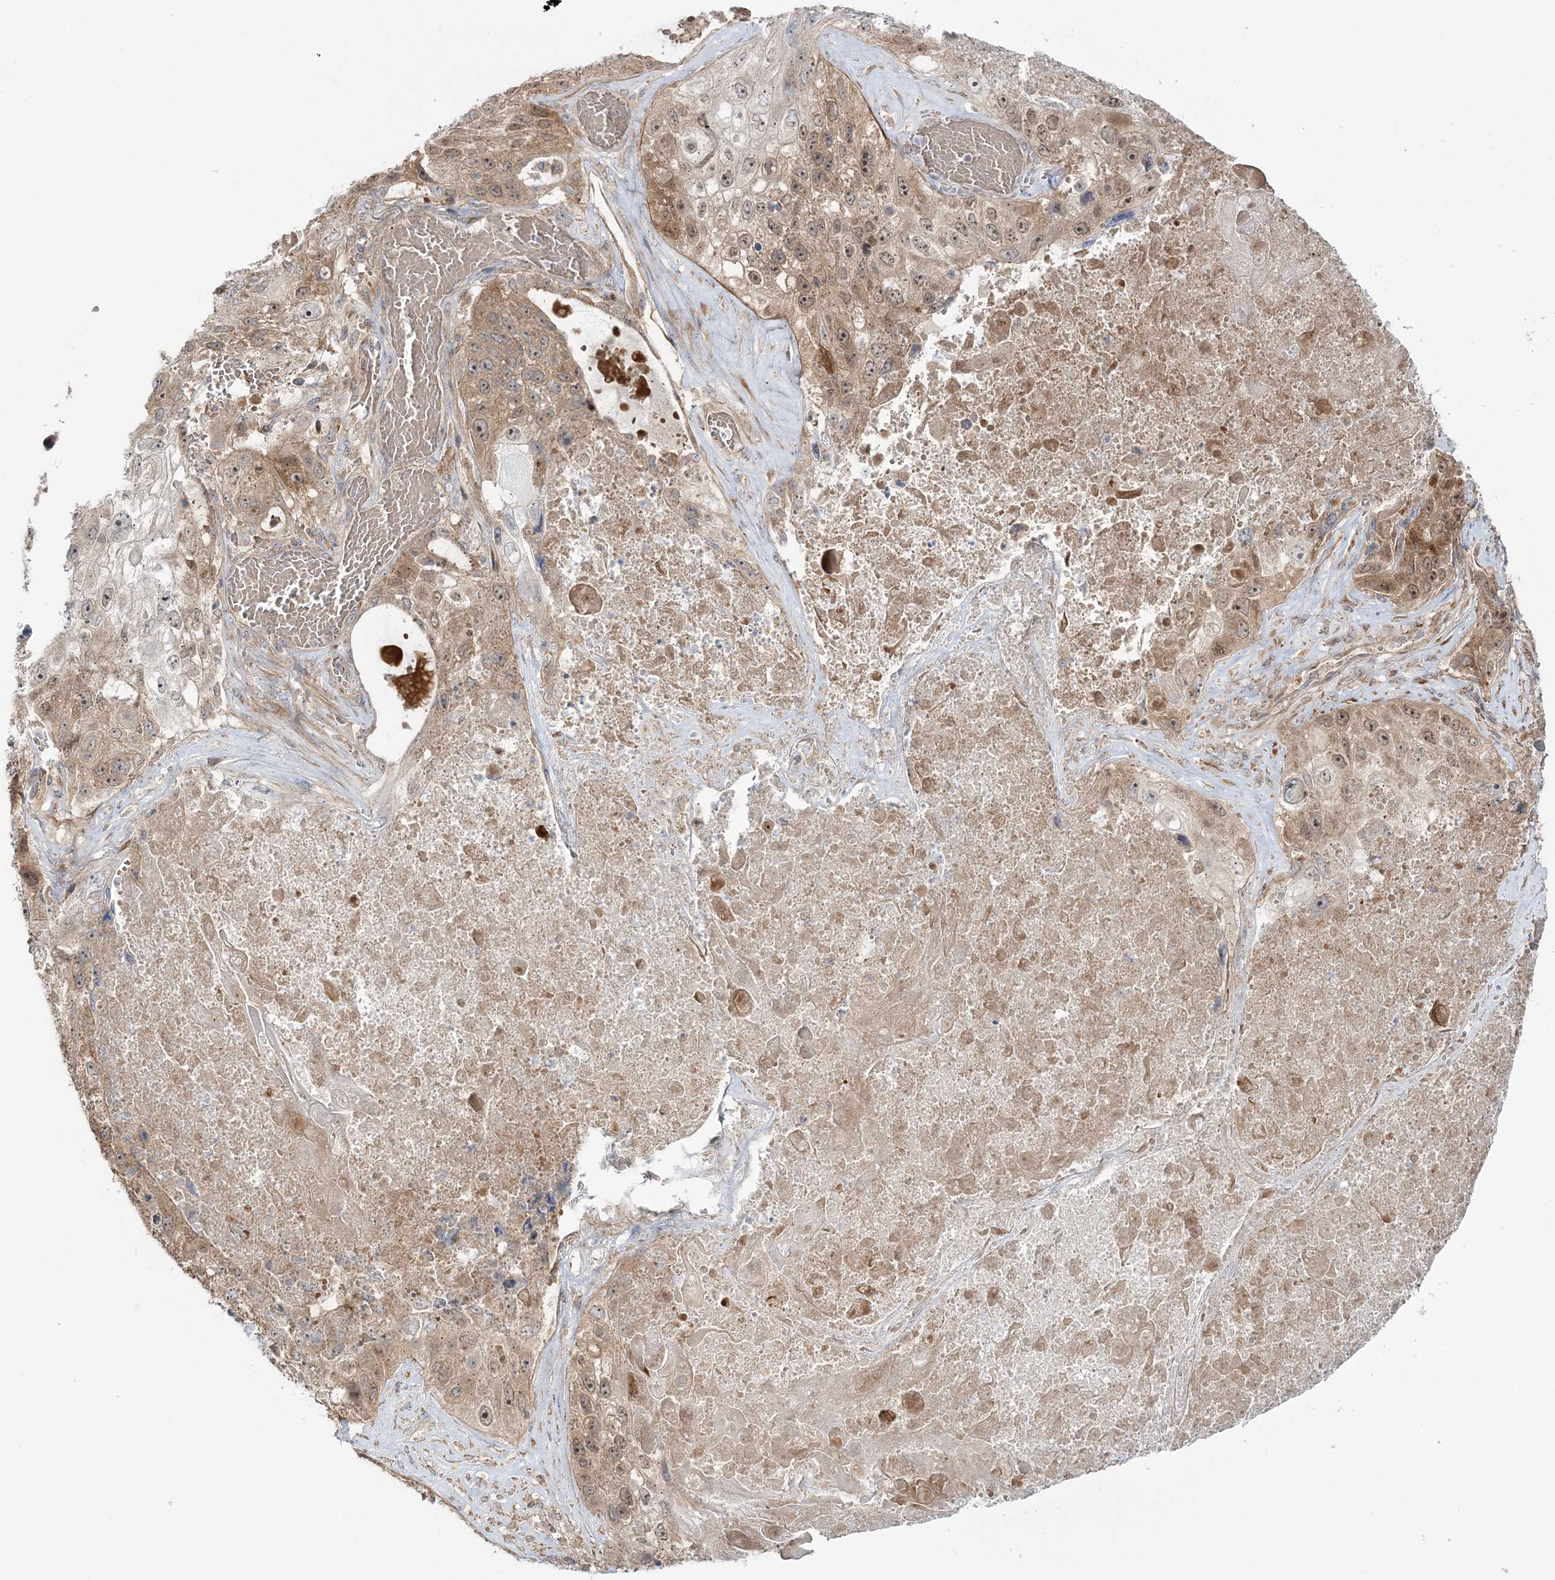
{"staining": {"intensity": "weak", "quantity": ">75%", "location": "cytoplasmic/membranous"}, "tissue": "lung cancer", "cell_type": "Tumor cells", "image_type": "cancer", "snomed": [{"axis": "morphology", "description": "Squamous cell carcinoma, NOS"}, {"axis": "topography", "description": "Lung"}], "caption": "Approximately >75% of tumor cells in human lung squamous cell carcinoma reveal weak cytoplasmic/membranous protein positivity as visualized by brown immunohistochemical staining.", "gene": "MOCS2", "patient": {"sex": "male", "age": 61}}